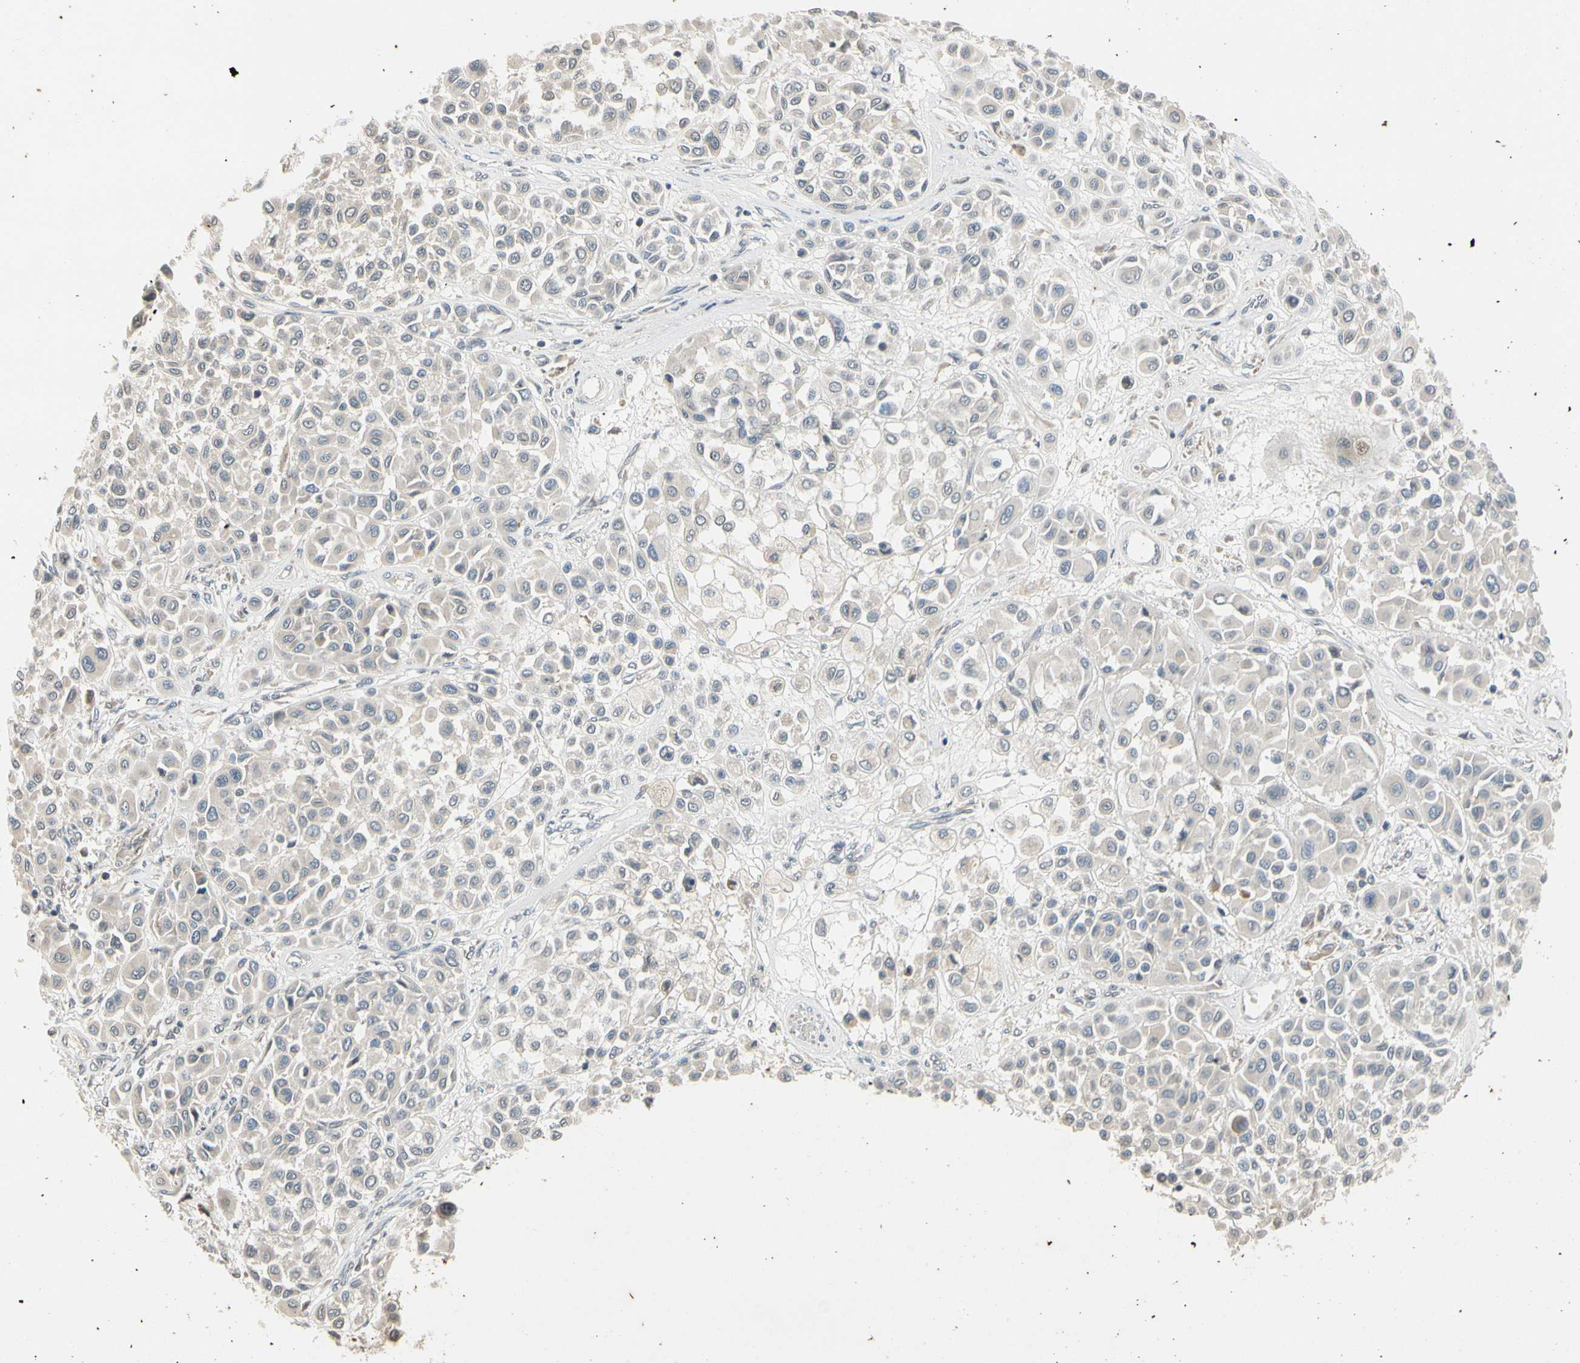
{"staining": {"intensity": "weak", "quantity": ">75%", "location": "cytoplasmic/membranous"}, "tissue": "melanoma", "cell_type": "Tumor cells", "image_type": "cancer", "snomed": [{"axis": "morphology", "description": "Malignant melanoma, Metastatic site"}, {"axis": "topography", "description": "Soft tissue"}], "caption": "High-power microscopy captured an immunohistochemistry histopathology image of malignant melanoma (metastatic site), revealing weak cytoplasmic/membranous positivity in approximately >75% of tumor cells.", "gene": "ATP2C1", "patient": {"sex": "male", "age": 41}}